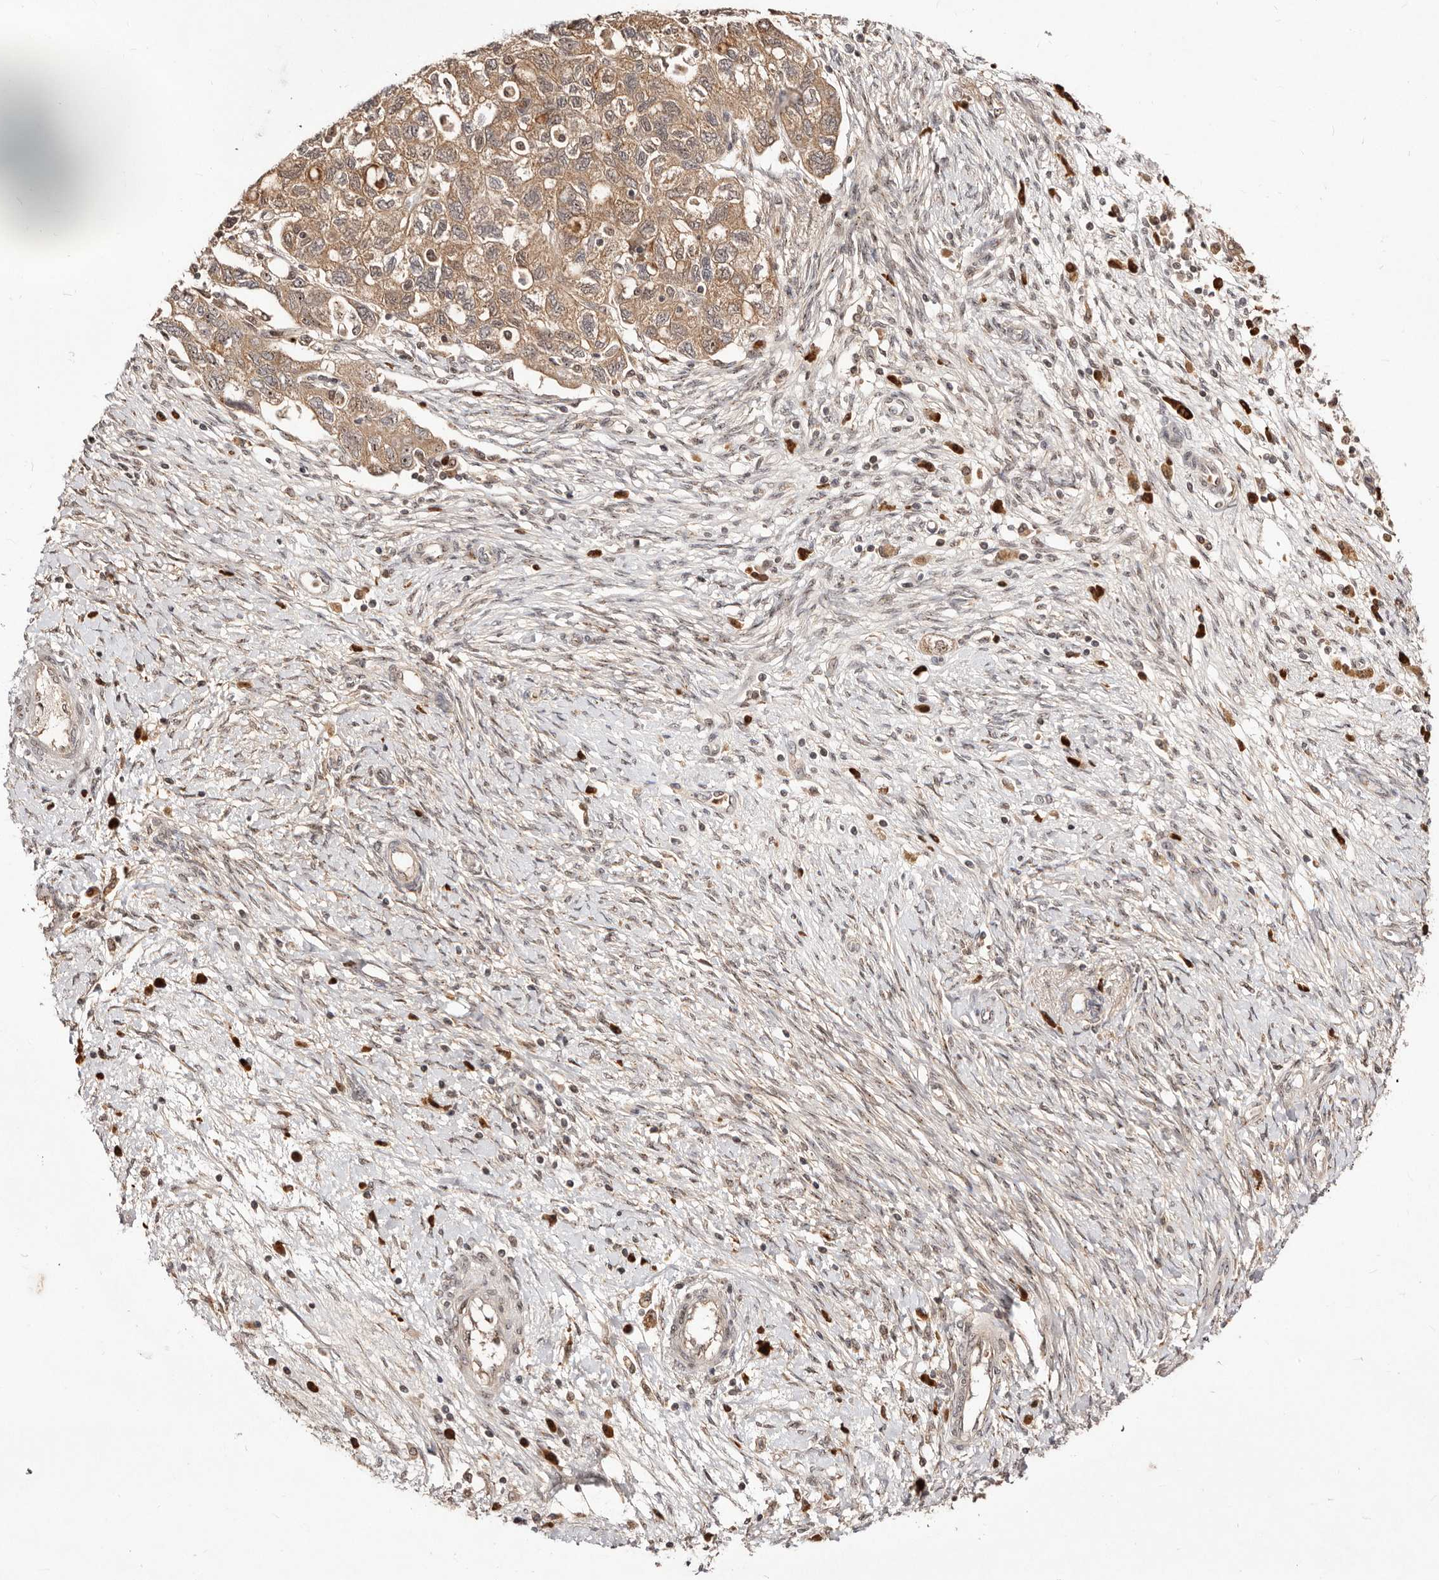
{"staining": {"intensity": "moderate", "quantity": ">75%", "location": "cytoplasmic/membranous,nuclear"}, "tissue": "ovarian cancer", "cell_type": "Tumor cells", "image_type": "cancer", "snomed": [{"axis": "morphology", "description": "Carcinoma, NOS"}, {"axis": "morphology", "description": "Cystadenocarcinoma, serous, NOS"}, {"axis": "topography", "description": "Ovary"}], "caption": "Immunohistochemistry of ovarian serous cystadenocarcinoma displays medium levels of moderate cytoplasmic/membranous and nuclear staining in about >75% of tumor cells.", "gene": "APOL6", "patient": {"sex": "female", "age": 69}}